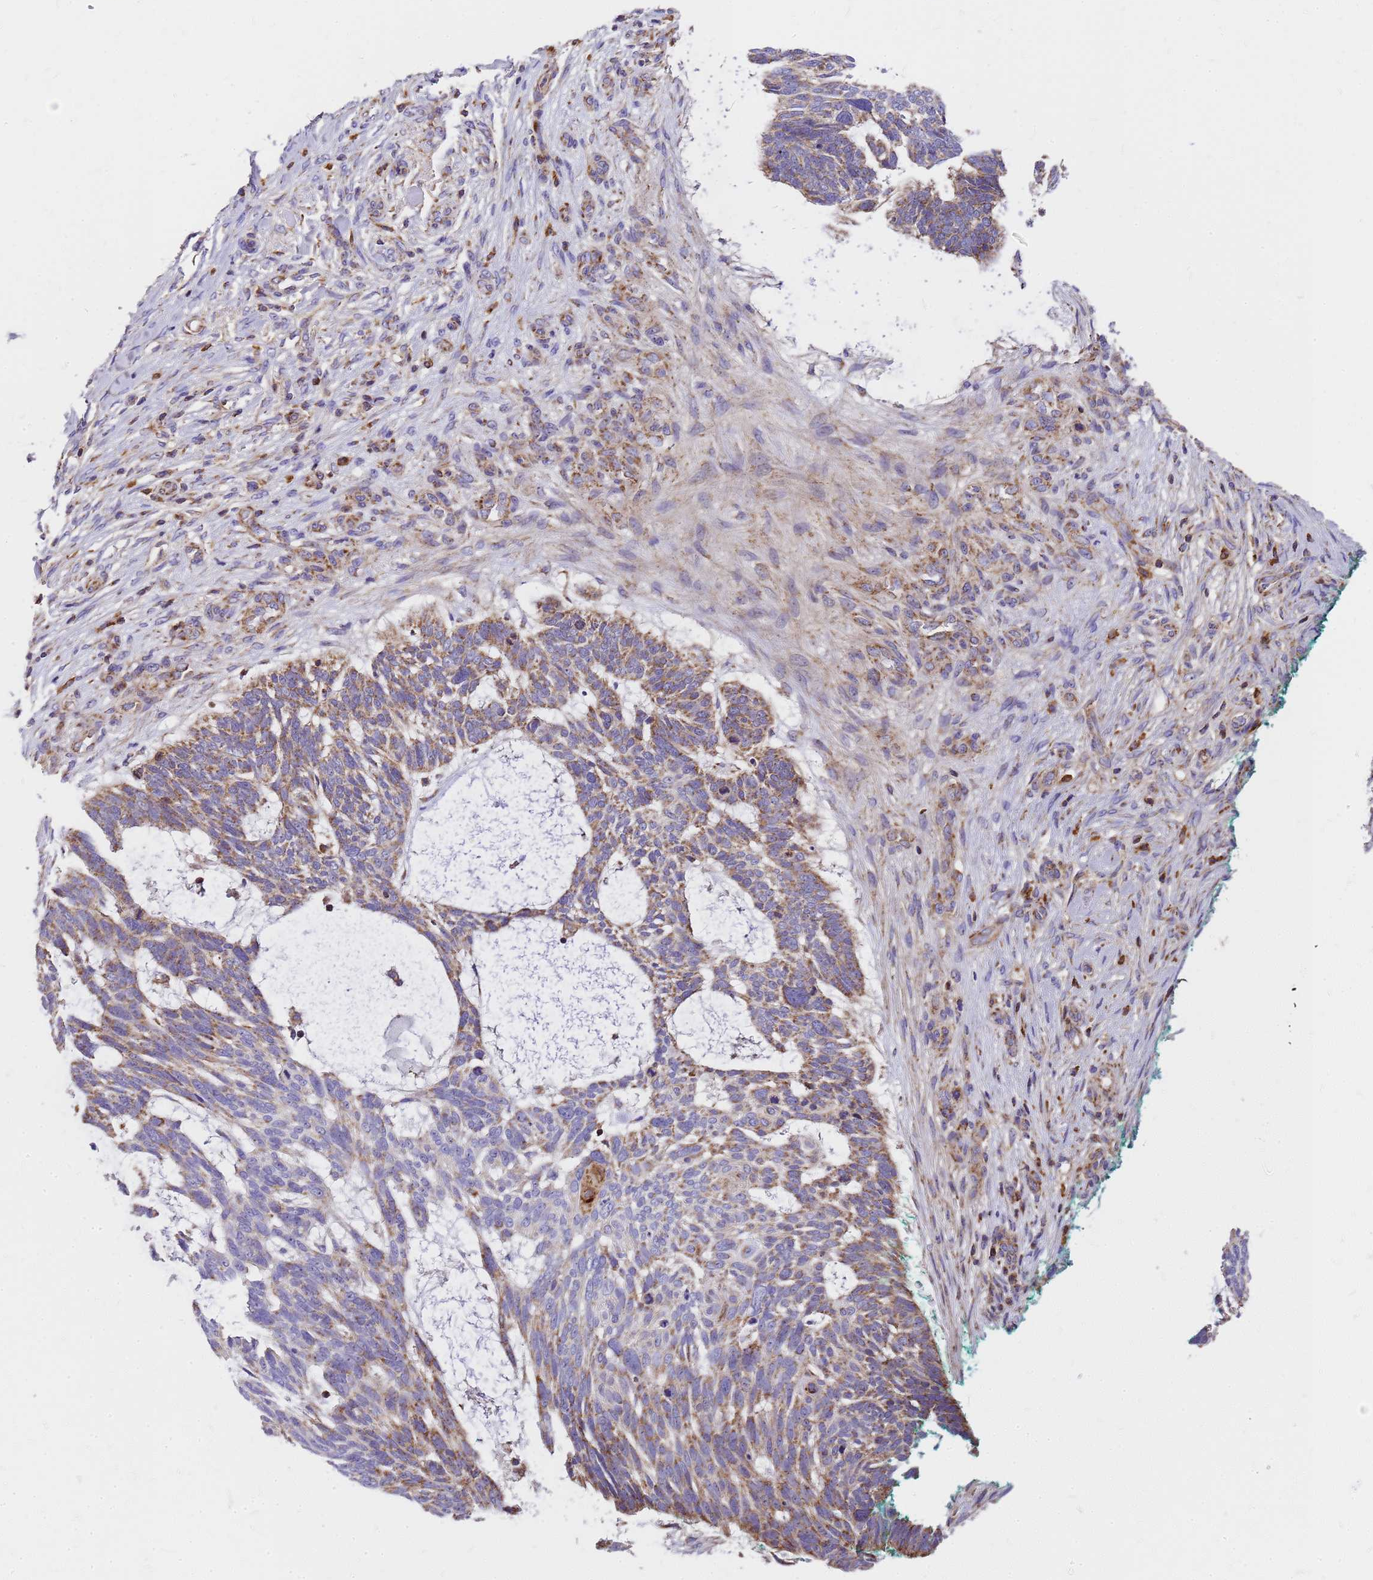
{"staining": {"intensity": "moderate", "quantity": ">75%", "location": "cytoplasmic/membranous"}, "tissue": "skin cancer", "cell_type": "Tumor cells", "image_type": "cancer", "snomed": [{"axis": "morphology", "description": "Basal cell carcinoma"}, {"axis": "topography", "description": "Skin"}], "caption": "Skin cancer (basal cell carcinoma) tissue displays moderate cytoplasmic/membranous staining in about >75% of tumor cells", "gene": "MRPS26", "patient": {"sex": "male", "age": 88}}